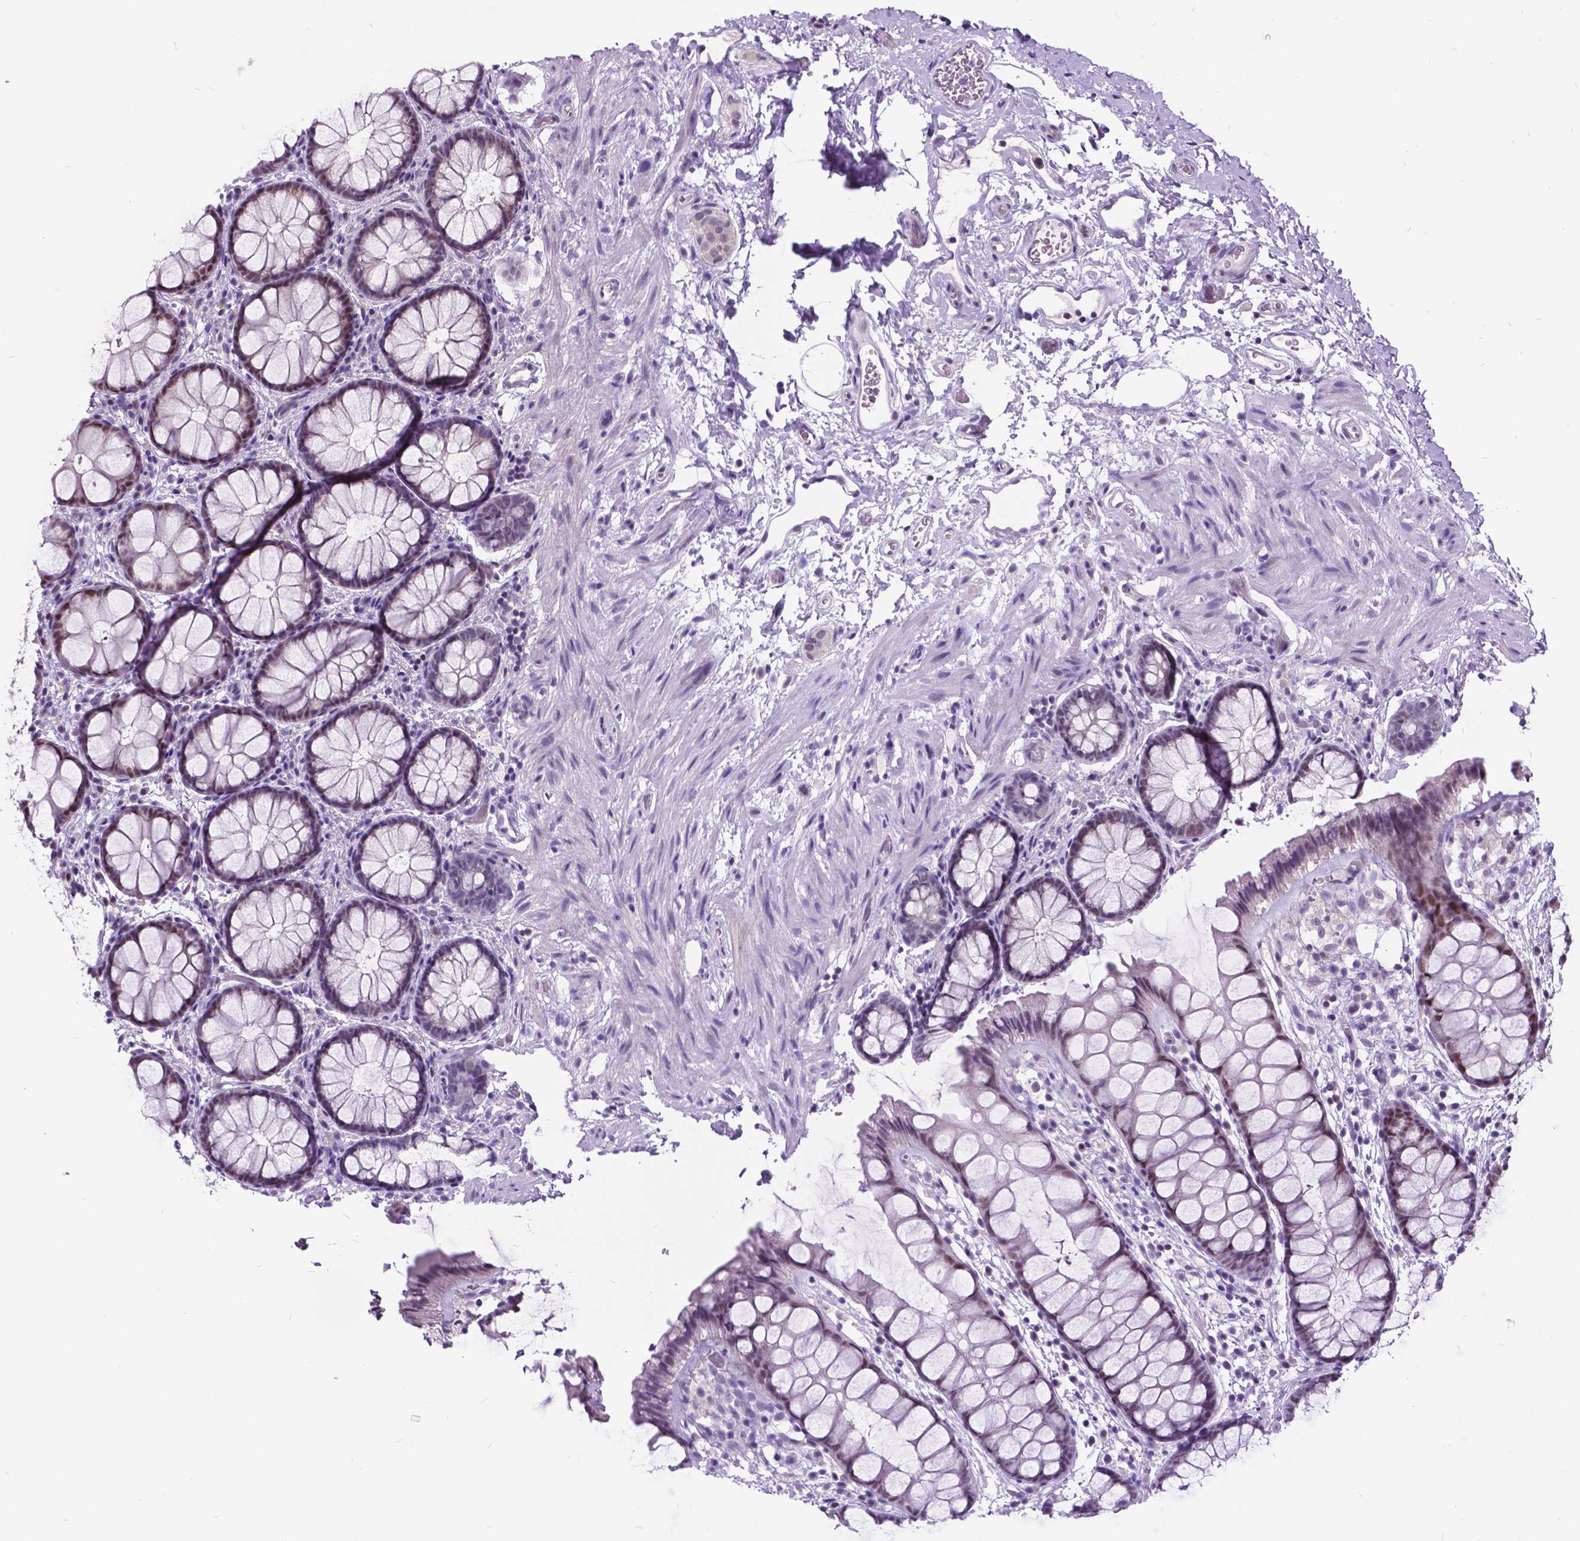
{"staining": {"intensity": "weak", "quantity": "25%-75%", "location": "nuclear"}, "tissue": "rectum", "cell_type": "Glandular cells", "image_type": "normal", "snomed": [{"axis": "morphology", "description": "Normal tissue, NOS"}, {"axis": "topography", "description": "Rectum"}], "caption": "Rectum stained for a protein exhibits weak nuclear positivity in glandular cells. (Brightfield microscopy of DAB IHC at high magnification).", "gene": "DPF3", "patient": {"sex": "female", "age": 62}}